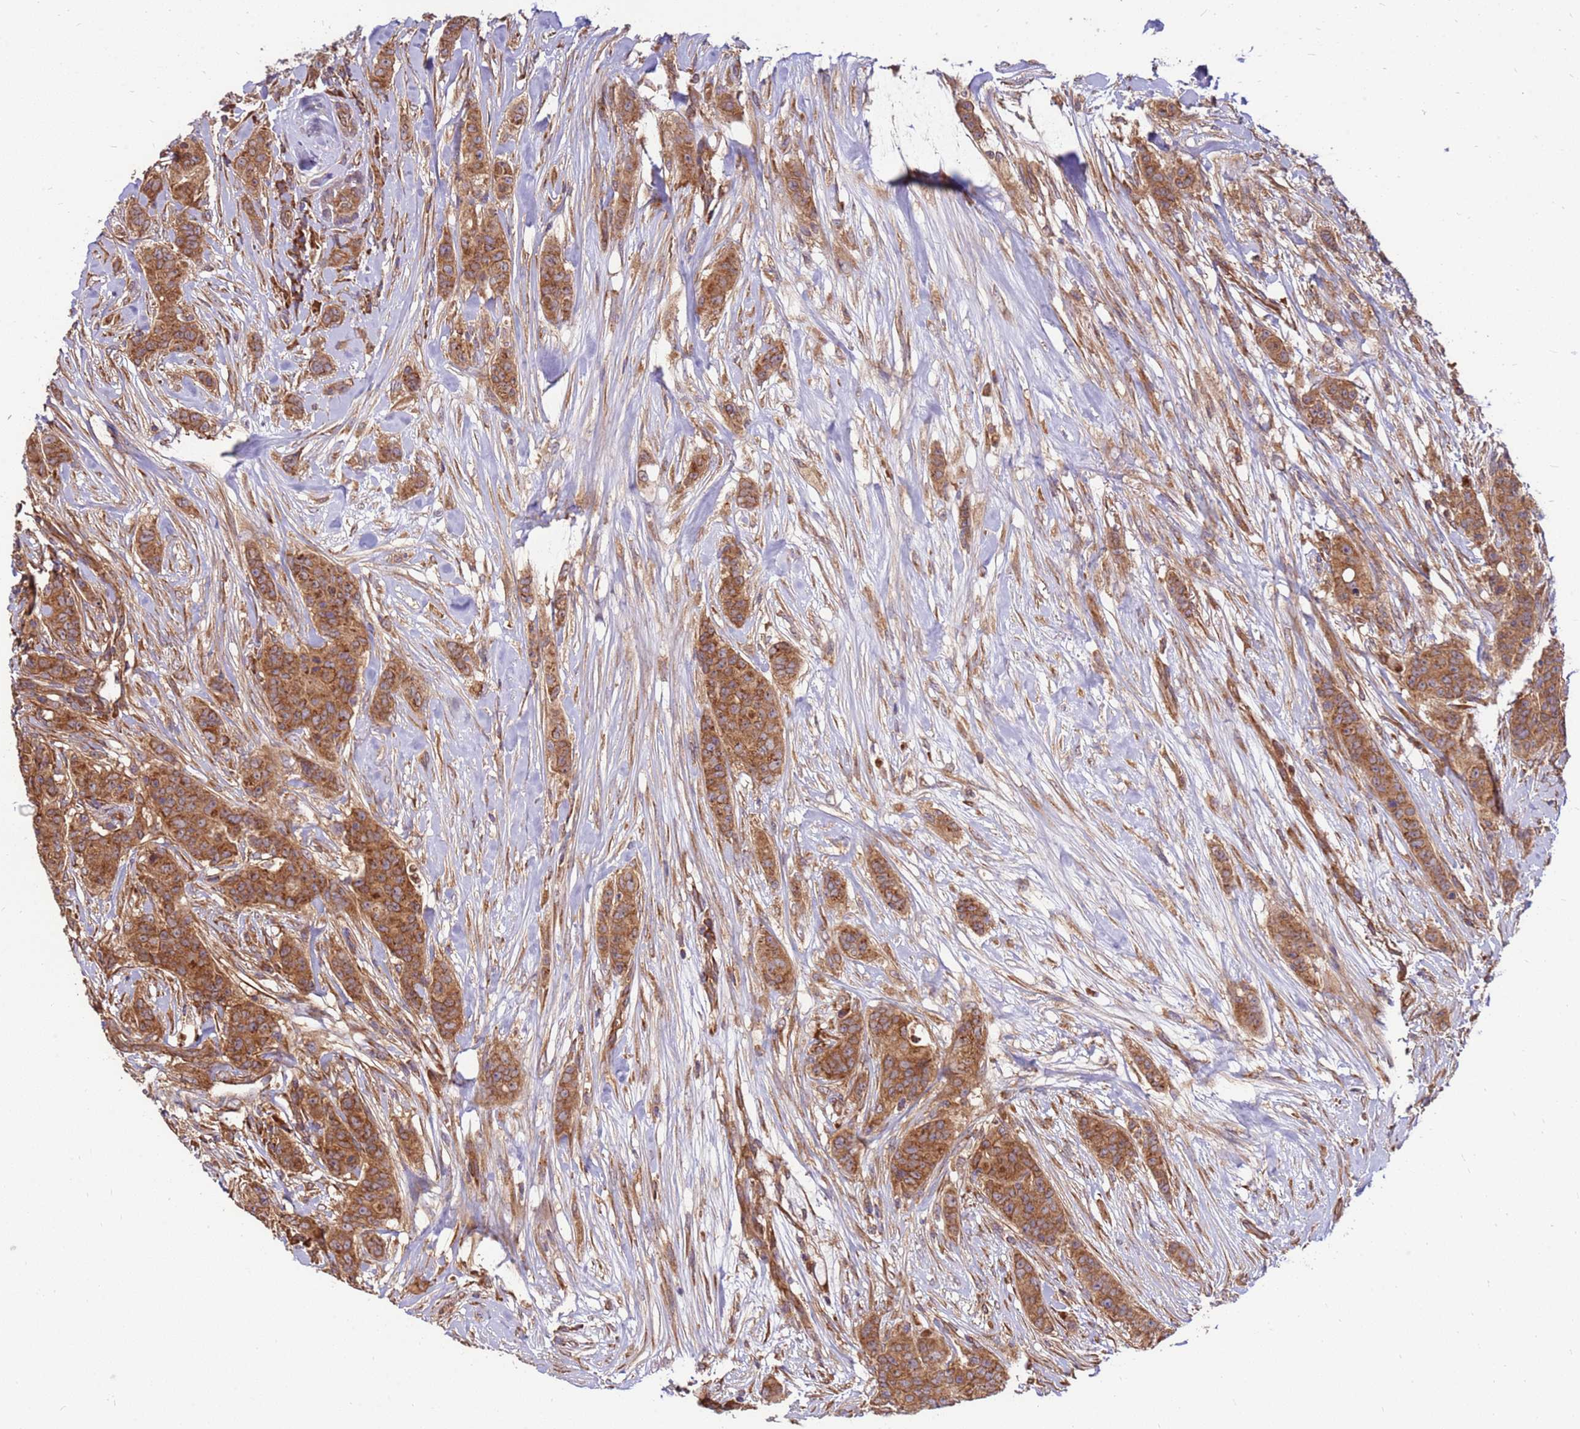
{"staining": {"intensity": "moderate", "quantity": ">75%", "location": "cytoplasmic/membranous"}, "tissue": "breast cancer", "cell_type": "Tumor cells", "image_type": "cancer", "snomed": [{"axis": "morphology", "description": "Duct carcinoma"}, {"axis": "topography", "description": "Breast"}], "caption": "Moderate cytoplasmic/membranous expression is present in about >75% of tumor cells in breast intraductal carcinoma.", "gene": "SLC44A5", "patient": {"sex": "female", "age": 40}}